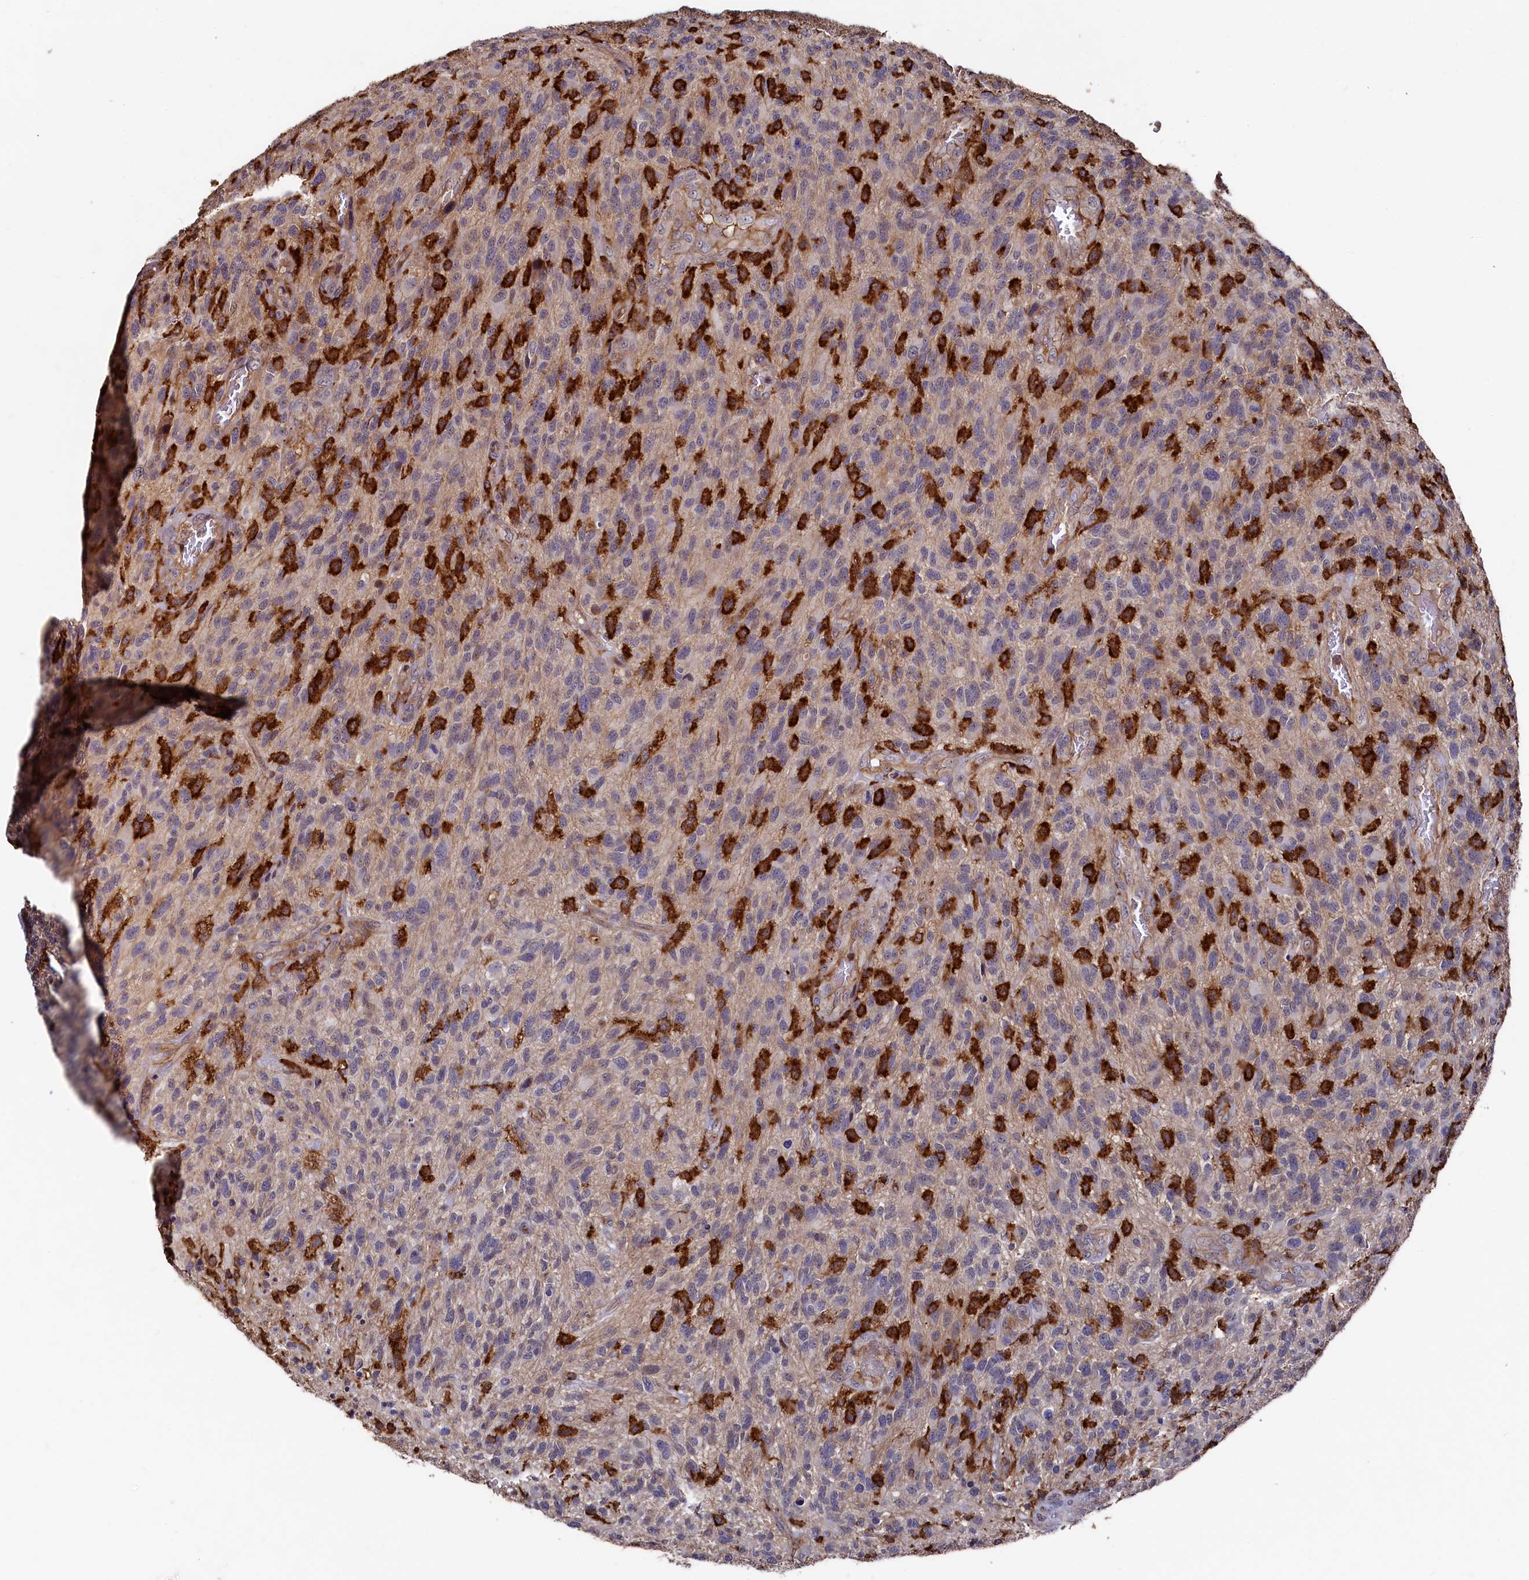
{"staining": {"intensity": "negative", "quantity": "none", "location": "none"}, "tissue": "glioma", "cell_type": "Tumor cells", "image_type": "cancer", "snomed": [{"axis": "morphology", "description": "Glioma, malignant, High grade"}, {"axis": "topography", "description": "Brain"}], "caption": "Immunohistochemistry histopathology image of glioma stained for a protein (brown), which displays no positivity in tumor cells.", "gene": "PLEKHO2", "patient": {"sex": "male", "age": 47}}